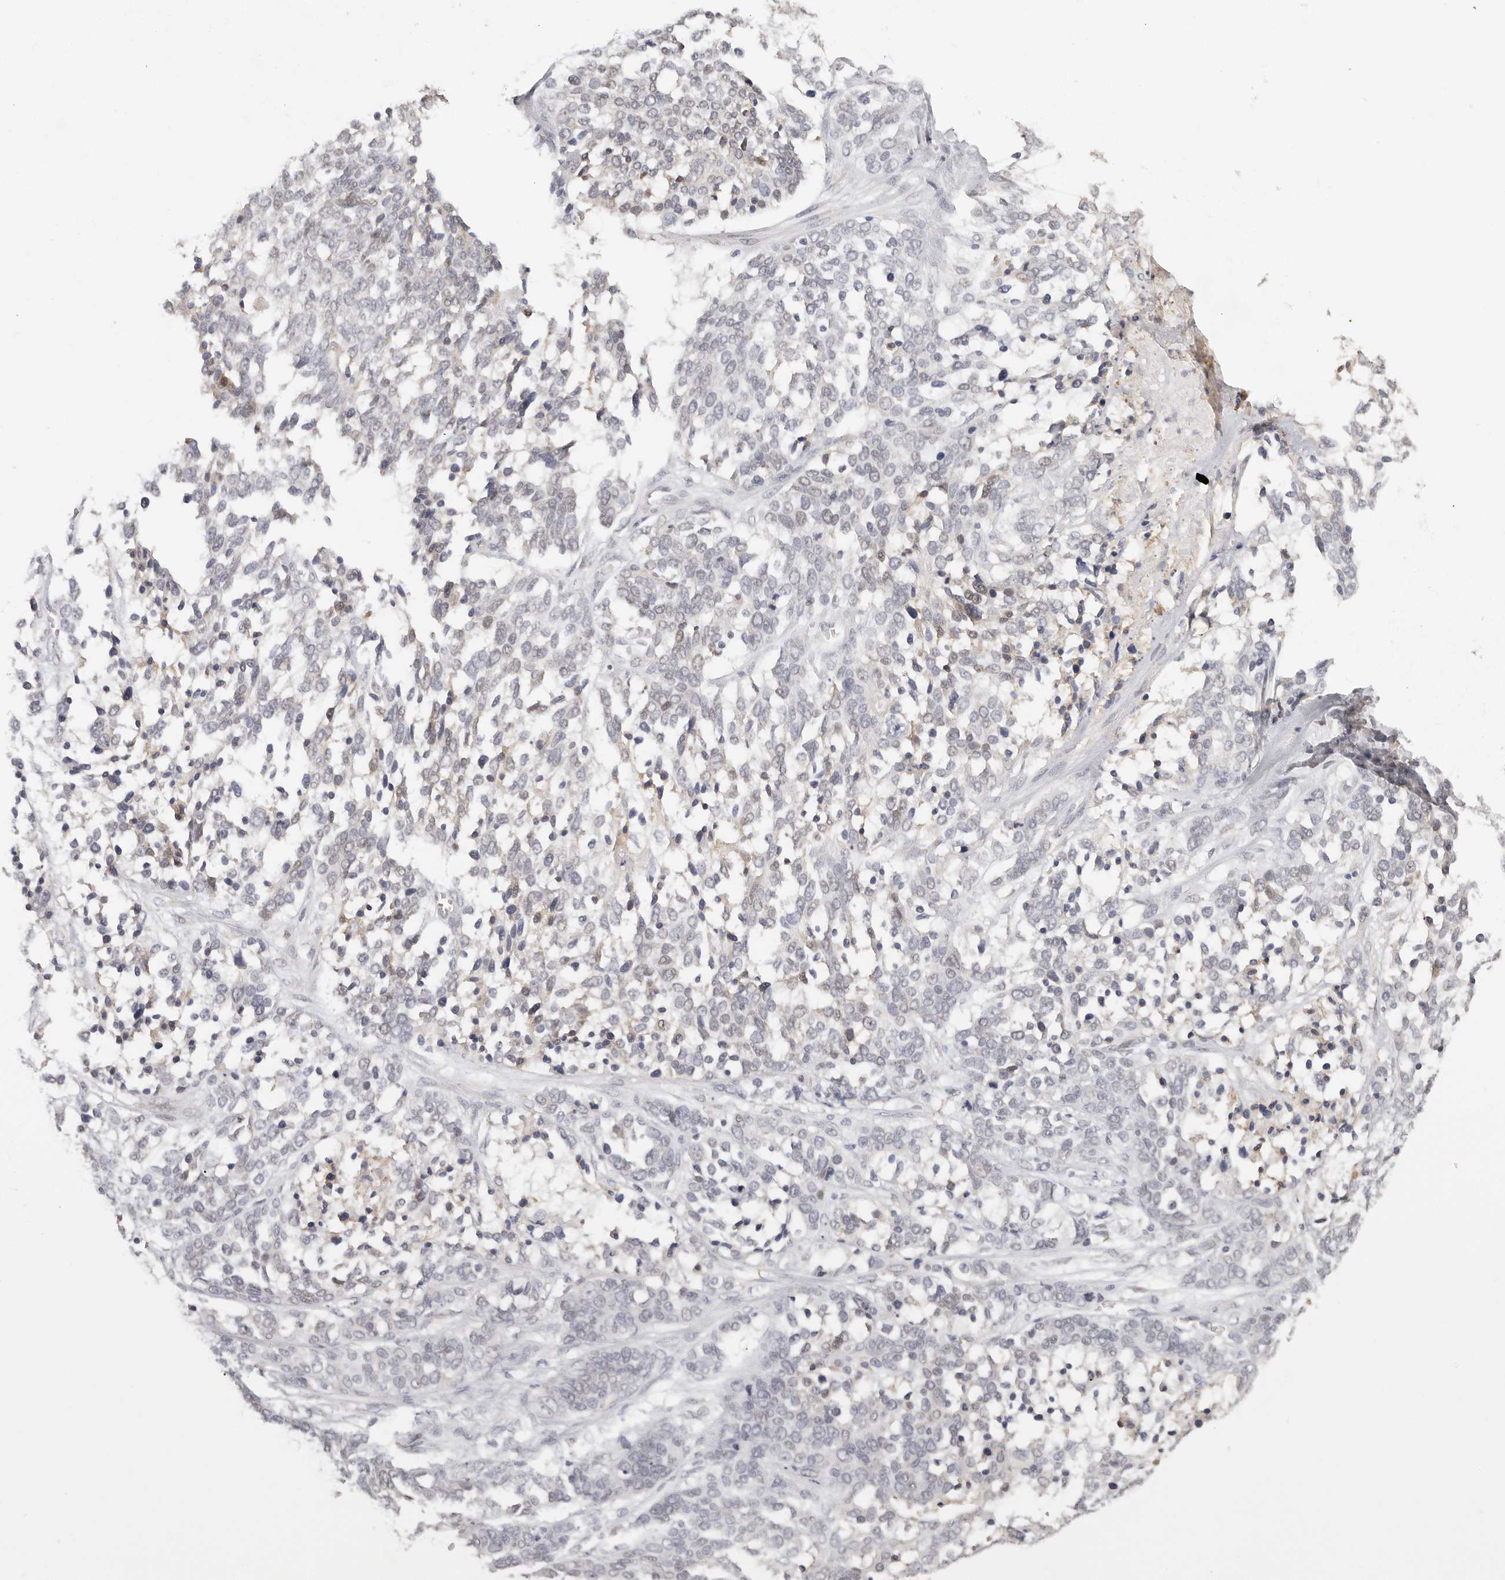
{"staining": {"intensity": "negative", "quantity": "none", "location": "none"}, "tissue": "ovarian cancer", "cell_type": "Tumor cells", "image_type": "cancer", "snomed": [{"axis": "morphology", "description": "Cystadenocarcinoma, serous, NOS"}, {"axis": "topography", "description": "Ovary"}], "caption": "Image shows no protein staining in tumor cells of ovarian cancer tissue.", "gene": "LARP7", "patient": {"sex": "female", "age": 44}}